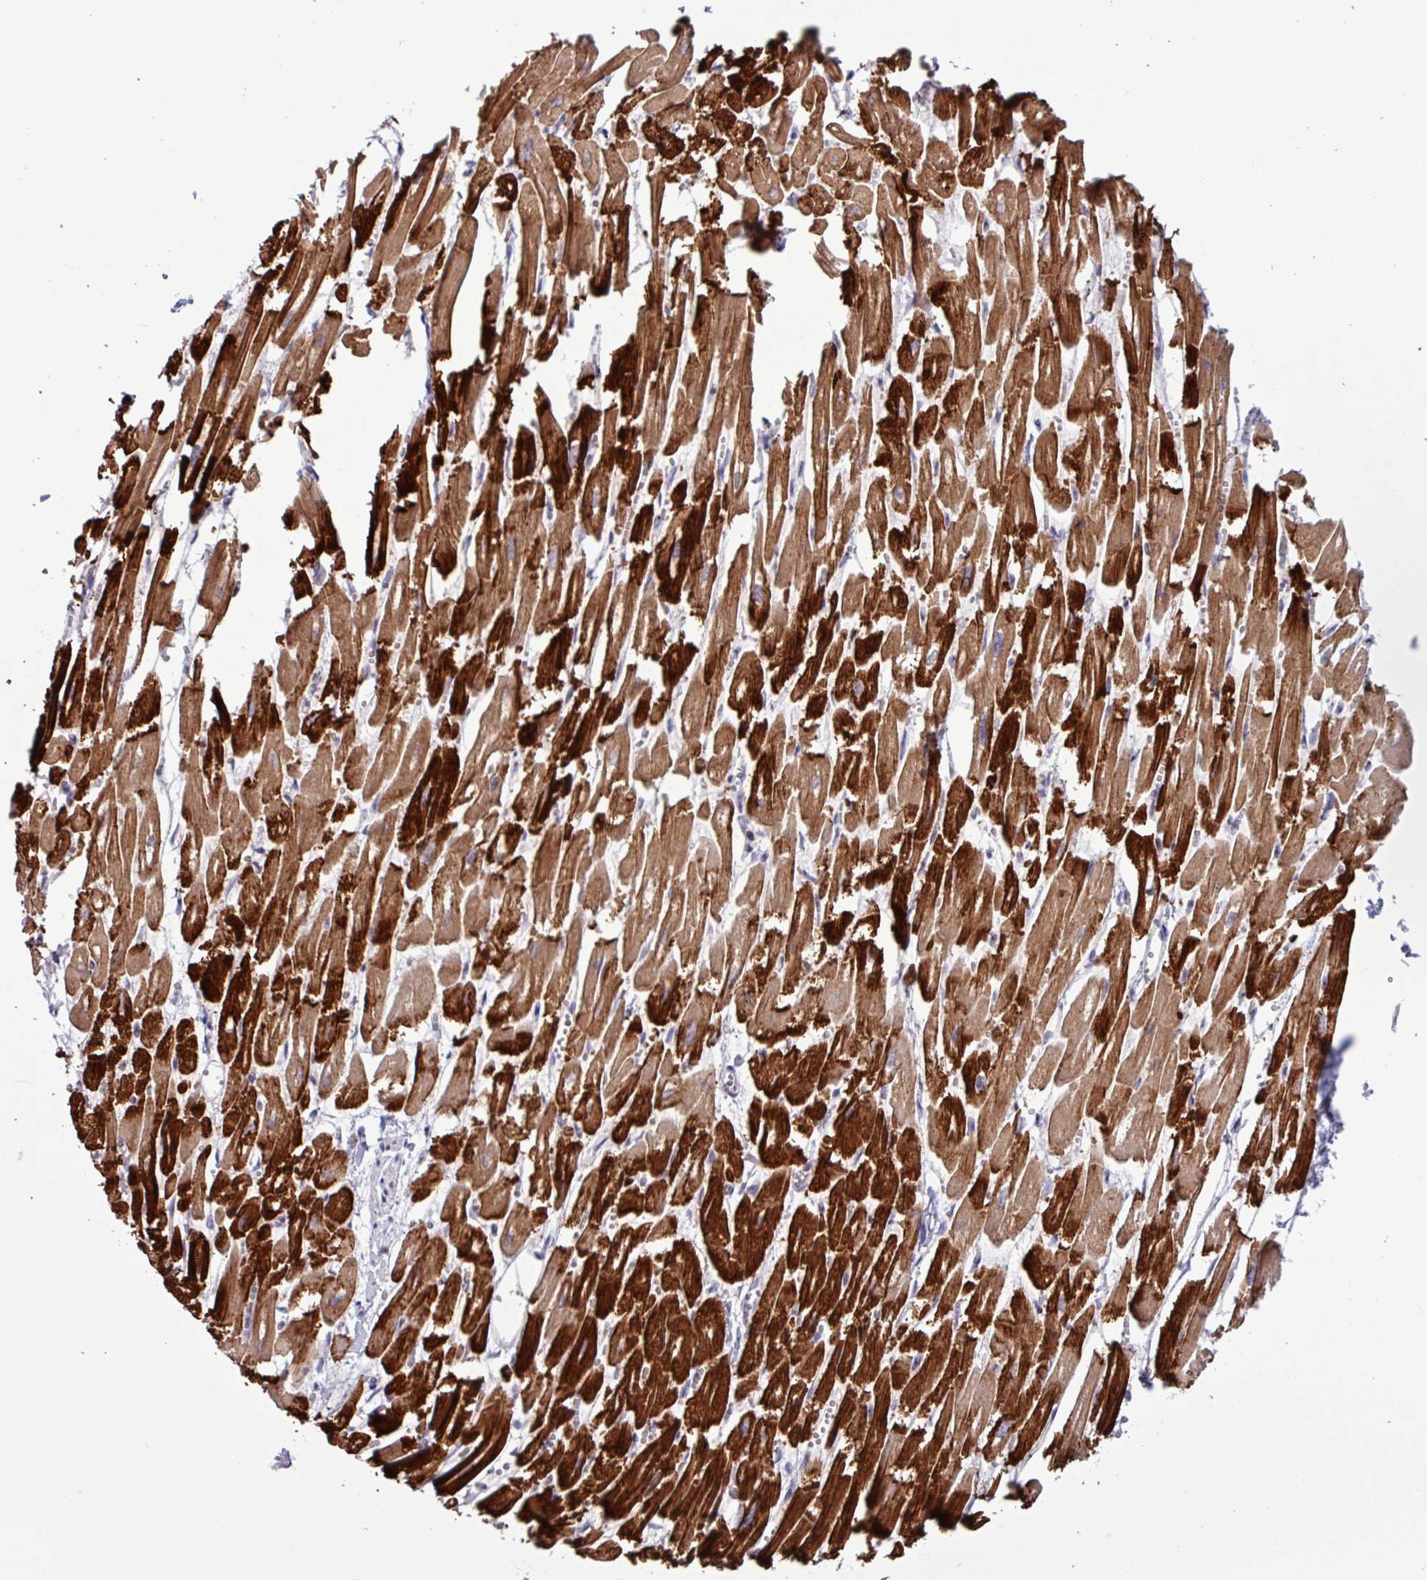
{"staining": {"intensity": "strong", "quantity": ">75%", "location": "cytoplasmic/membranous"}, "tissue": "heart muscle", "cell_type": "Cardiomyocytes", "image_type": "normal", "snomed": [{"axis": "morphology", "description": "Normal tissue, NOS"}, {"axis": "topography", "description": "Heart"}], "caption": "This is an image of immunohistochemistry (IHC) staining of unremarkable heart muscle, which shows strong staining in the cytoplasmic/membranous of cardiomyocytes.", "gene": "RTL3", "patient": {"sex": "male", "age": 54}}